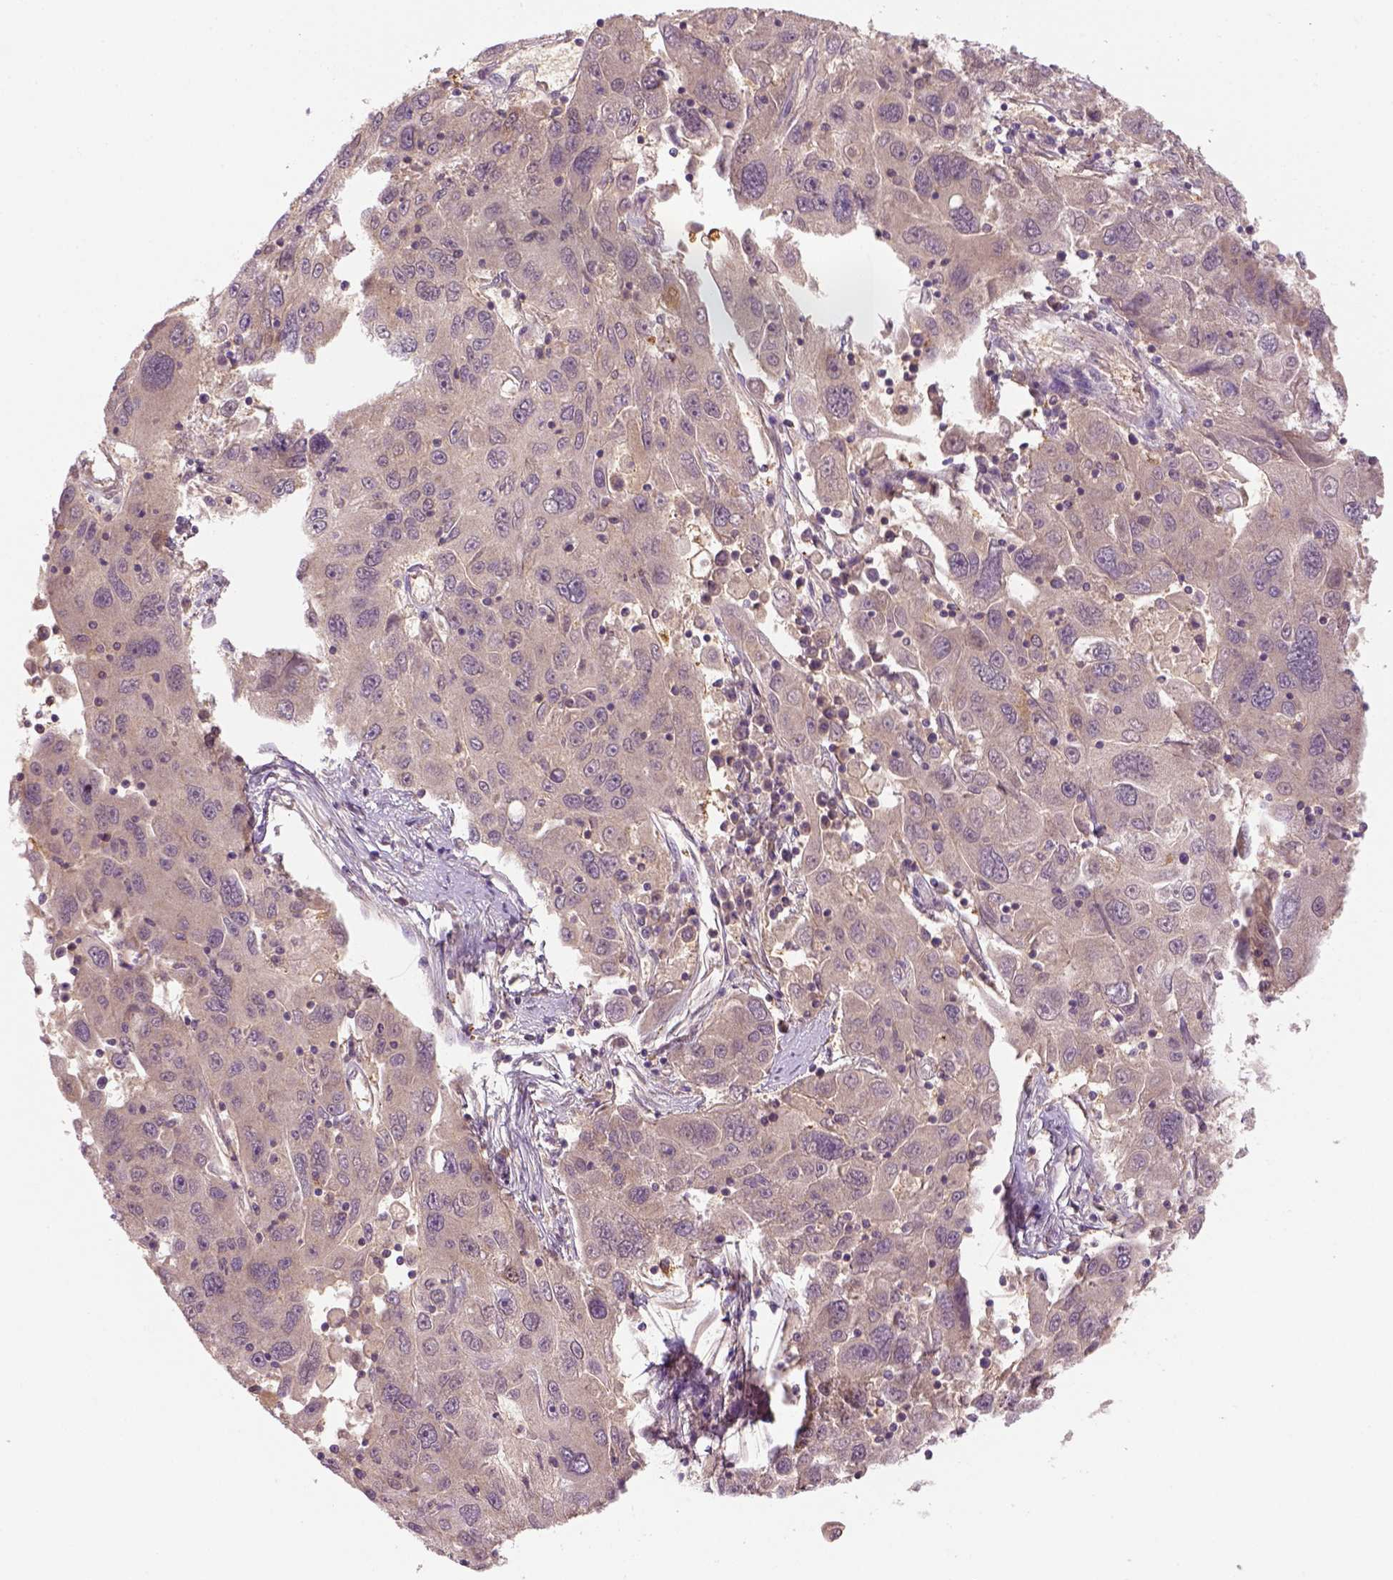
{"staining": {"intensity": "weak", "quantity": "<25%", "location": "cytoplasmic/membranous"}, "tissue": "stomach cancer", "cell_type": "Tumor cells", "image_type": "cancer", "snomed": [{"axis": "morphology", "description": "Adenocarcinoma, NOS"}, {"axis": "topography", "description": "Stomach"}], "caption": "Stomach cancer stained for a protein using immunohistochemistry demonstrates no expression tumor cells.", "gene": "GOT1", "patient": {"sex": "male", "age": 56}}